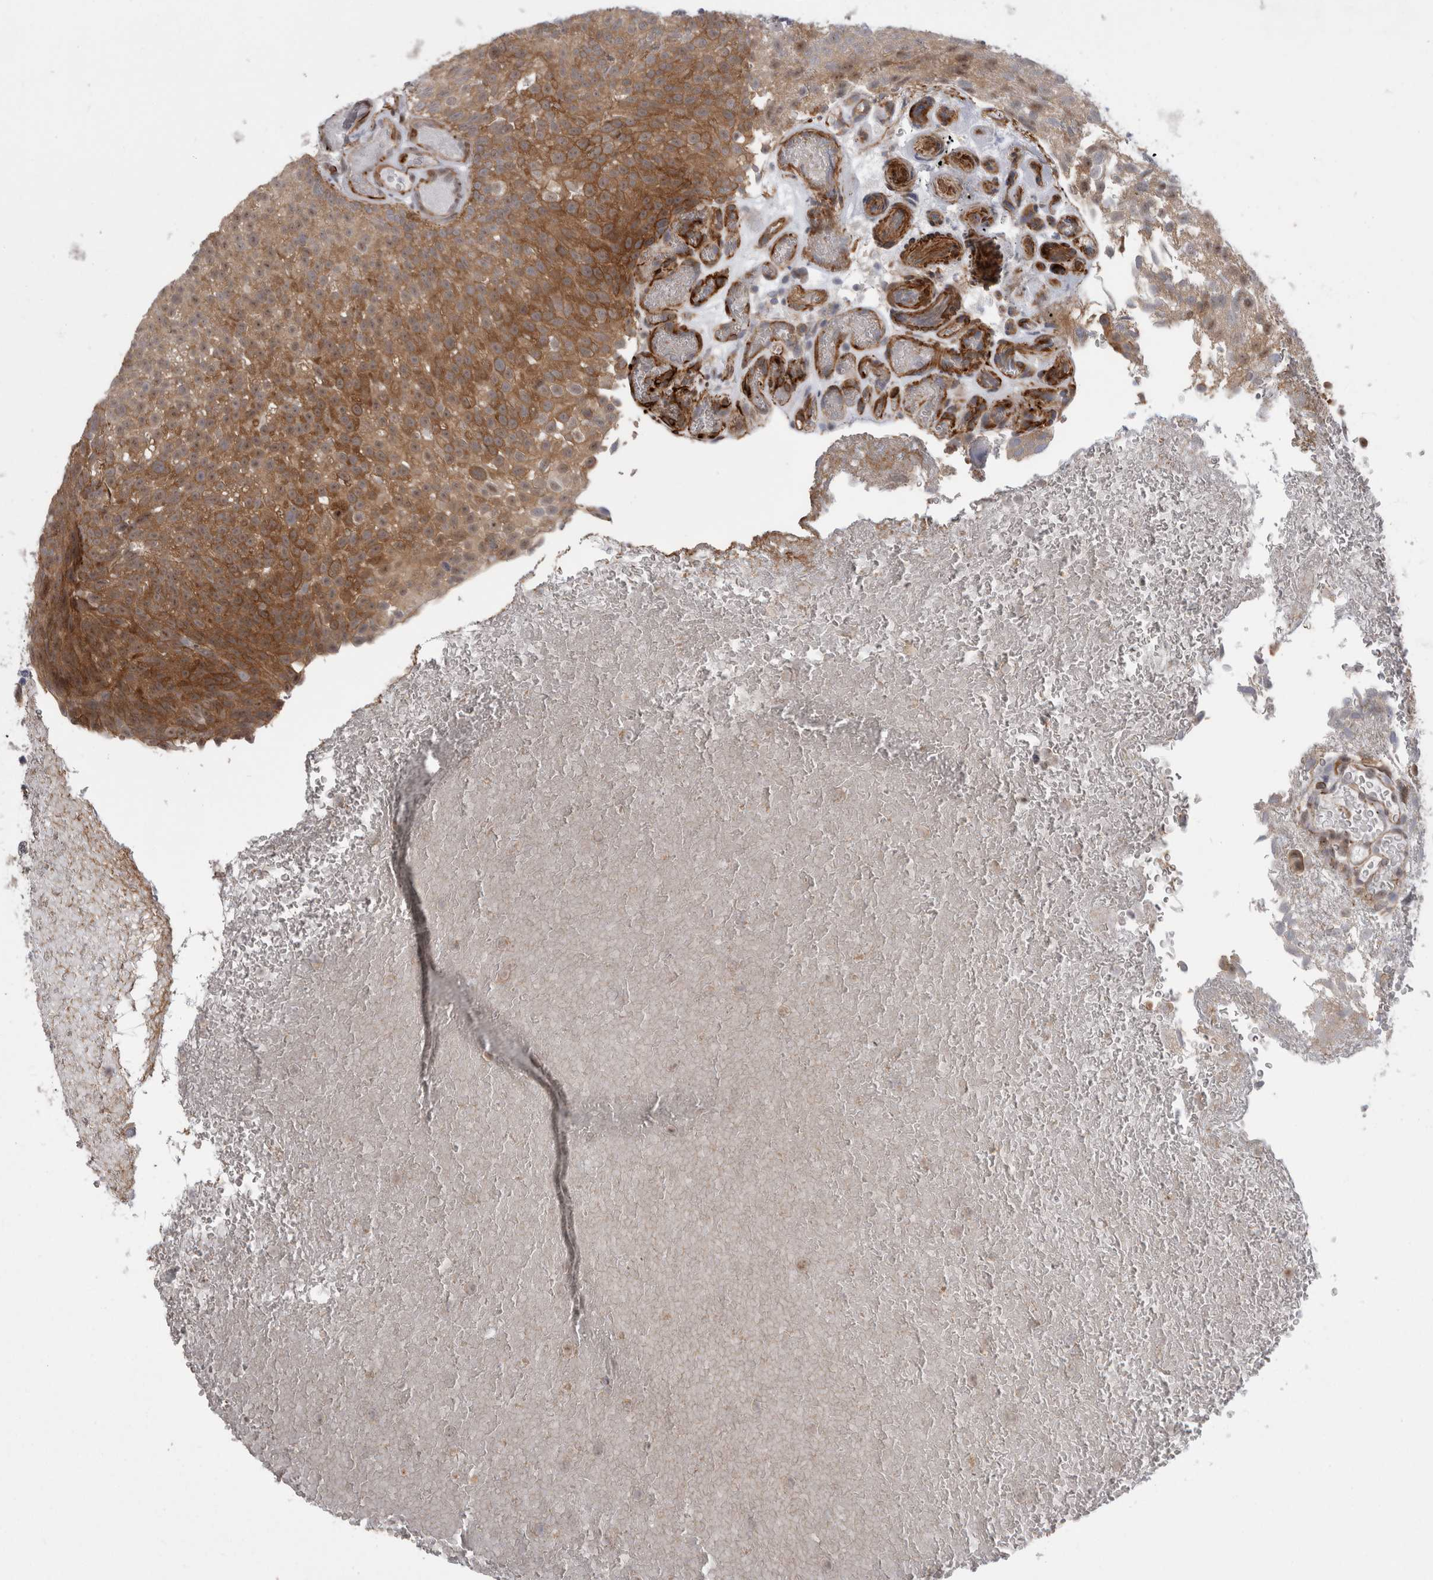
{"staining": {"intensity": "moderate", "quantity": ">75%", "location": "cytoplasmic/membranous"}, "tissue": "urothelial cancer", "cell_type": "Tumor cells", "image_type": "cancer", "snomed": [{"axis": "morphology", "description": "Urothelial carcinoma, Low grade"}, {"axis": "topography", "description": "Urinary bladder"}], "caption": "Protein expression analysis of low-grade urothelial carcinoma reveals moderate cytoplasmic/membranous positivity in about >75% of tumor cells.", "gene": "FAM83H", "patient": {"sex": "male", "age": 78}}